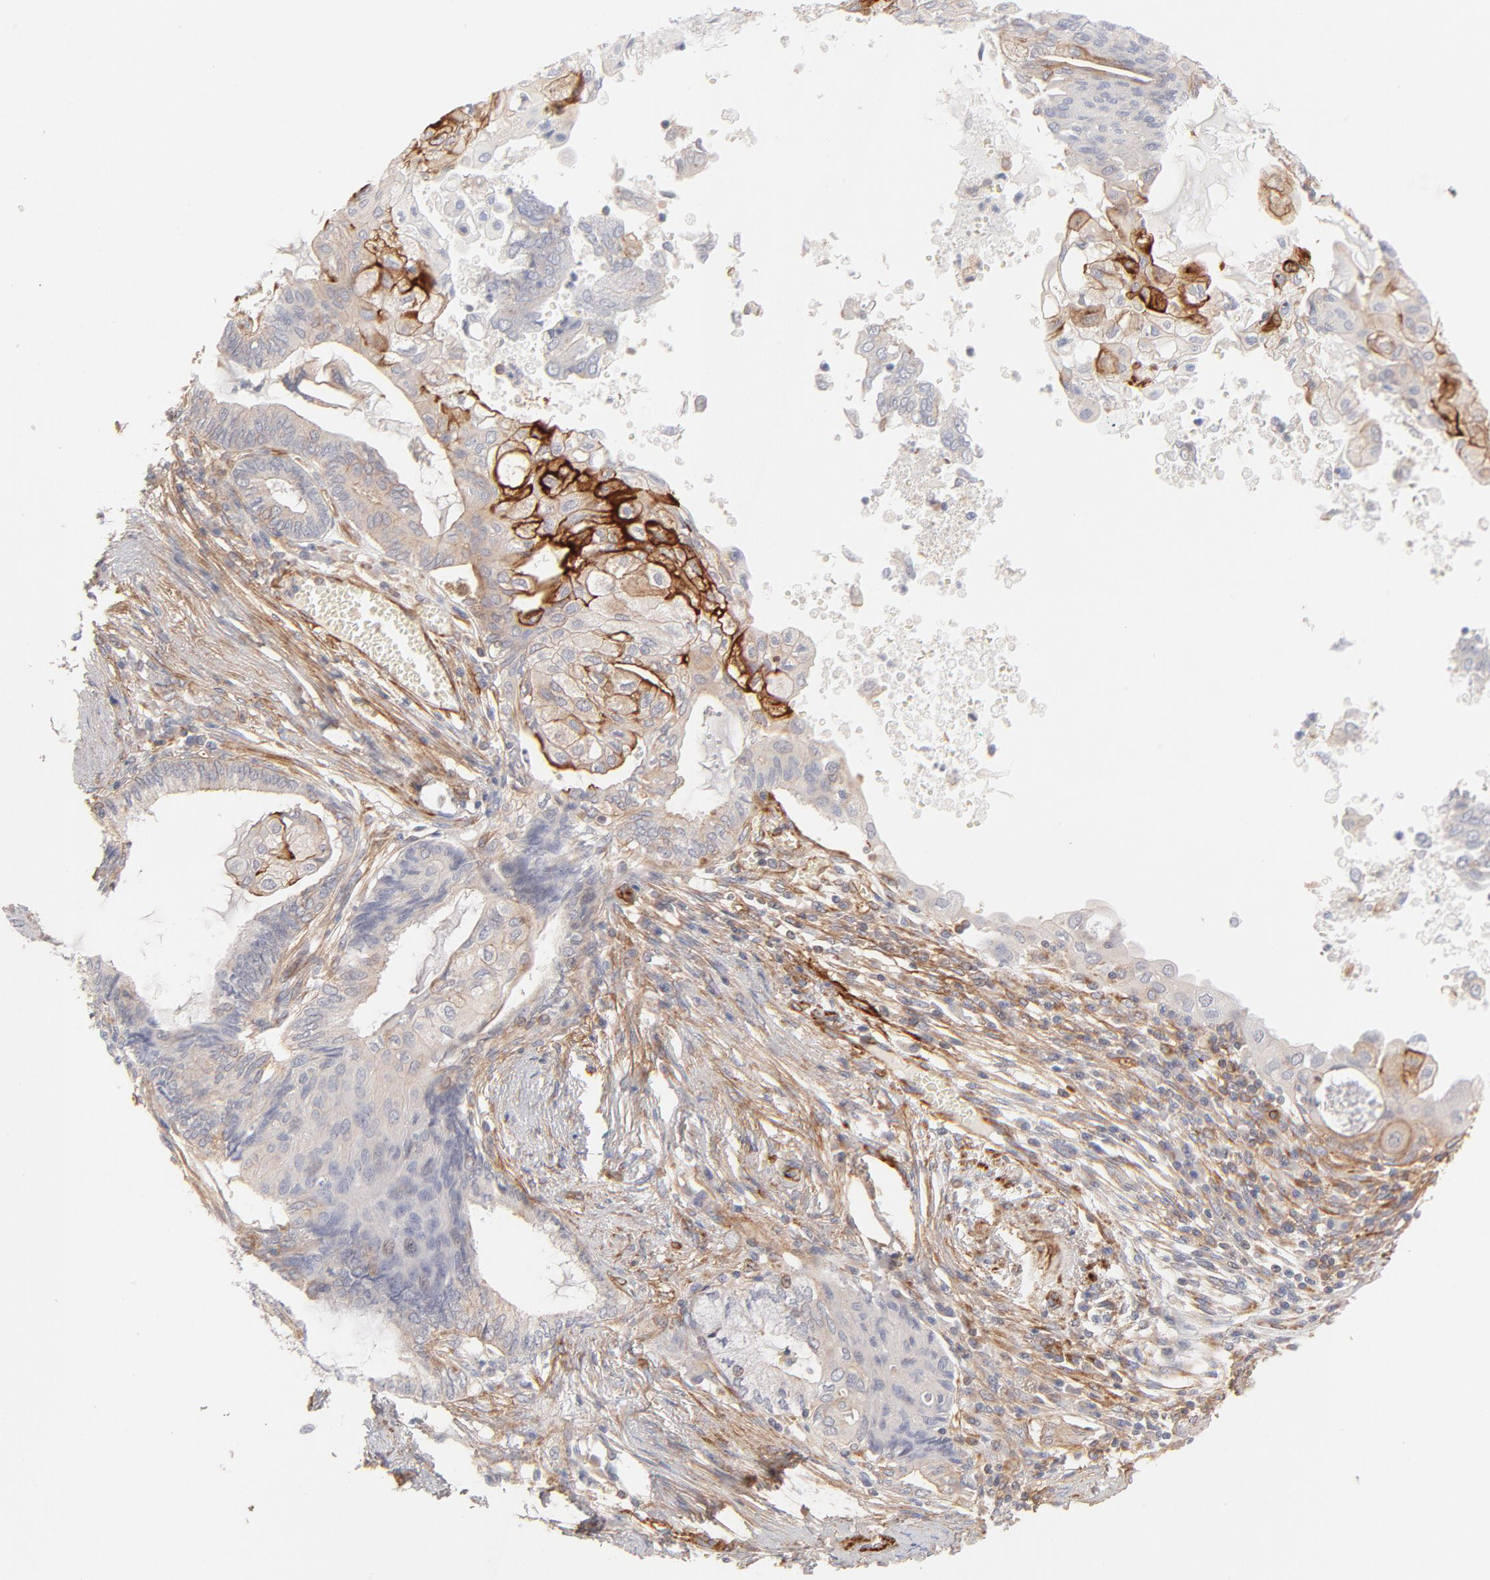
{"staining": {"intensity": "negative", "quantity": "none", "location": "none"}, "tissue": "endometrial cancer", "cell_type": "Tumor cells", "image_type": "cancer", "snomed": [{"axis": "morphology", "description": "Adenocarcinoma, NOS"}, {"axis": "topography", "description": "Endometrium"}], "caption": "A high-resolution image shows immunohistochemistry staining of endometrial adenocarcinoma, which shows no significant staining in tumor cells.", "gene": "LDLRAP1", "patient": {"sex": "female", "age": 79}}